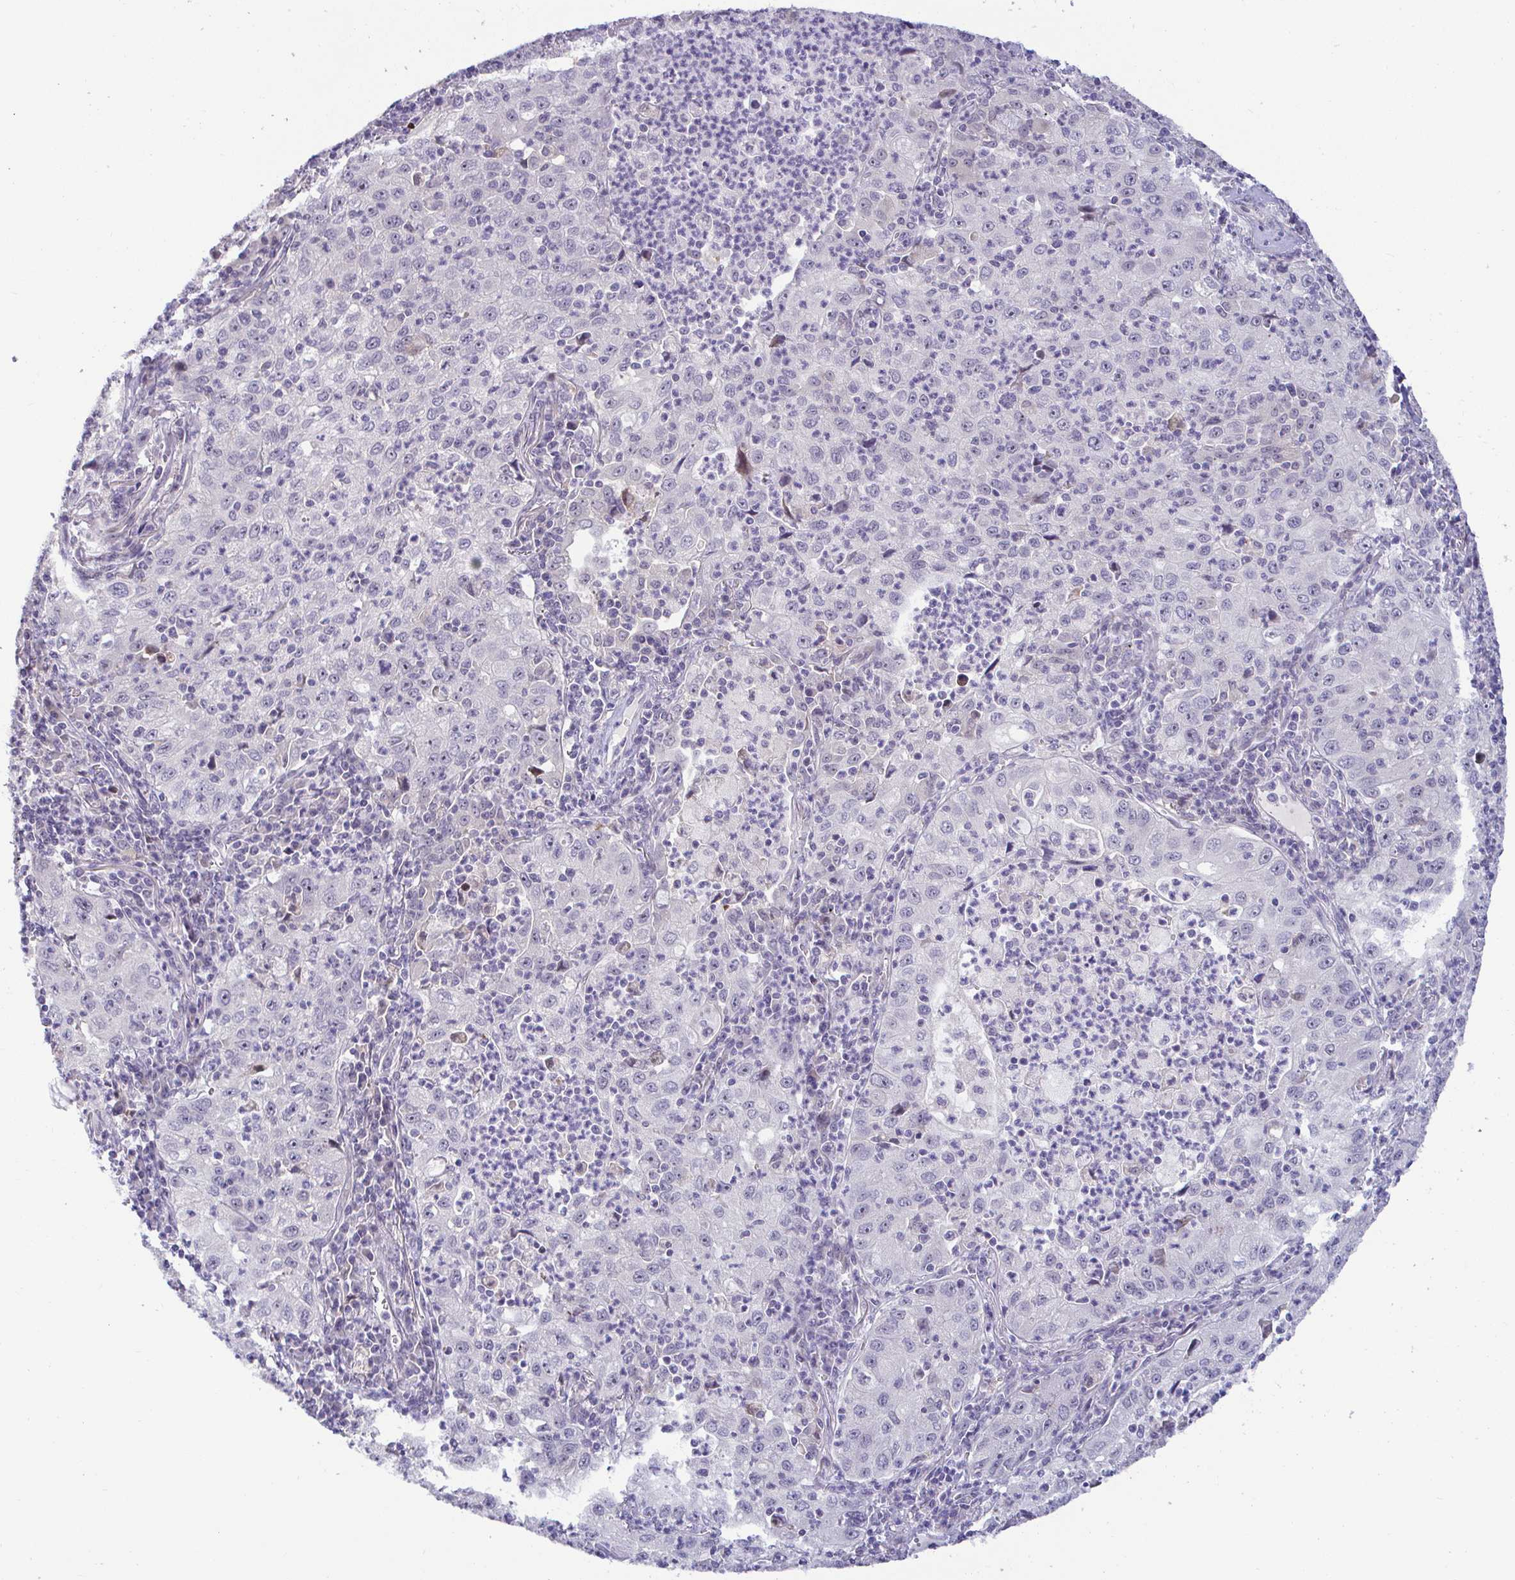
{"staining": {"intensity": "negative", "quantity": "none", "location": "none"}, "tissue": "lung cancer", "cell_type": "Tumor cells", "image_type": "cancer", "snomed": [{"axis": "morphology", "description": "Squamous cell carcinoma, NOS"}, {"axis": "topography", "description": "Lung"}], "caption": "IHC micrograph of lung cancer stained for a protein (brown), which reveals no positivity in tumor cells. The staining is performed using DAB brown chromogen with nuclei counter-stained in using hematoxylin.", "gene": "GSTM1", "patient": {"sex": "male", "age": 71}}